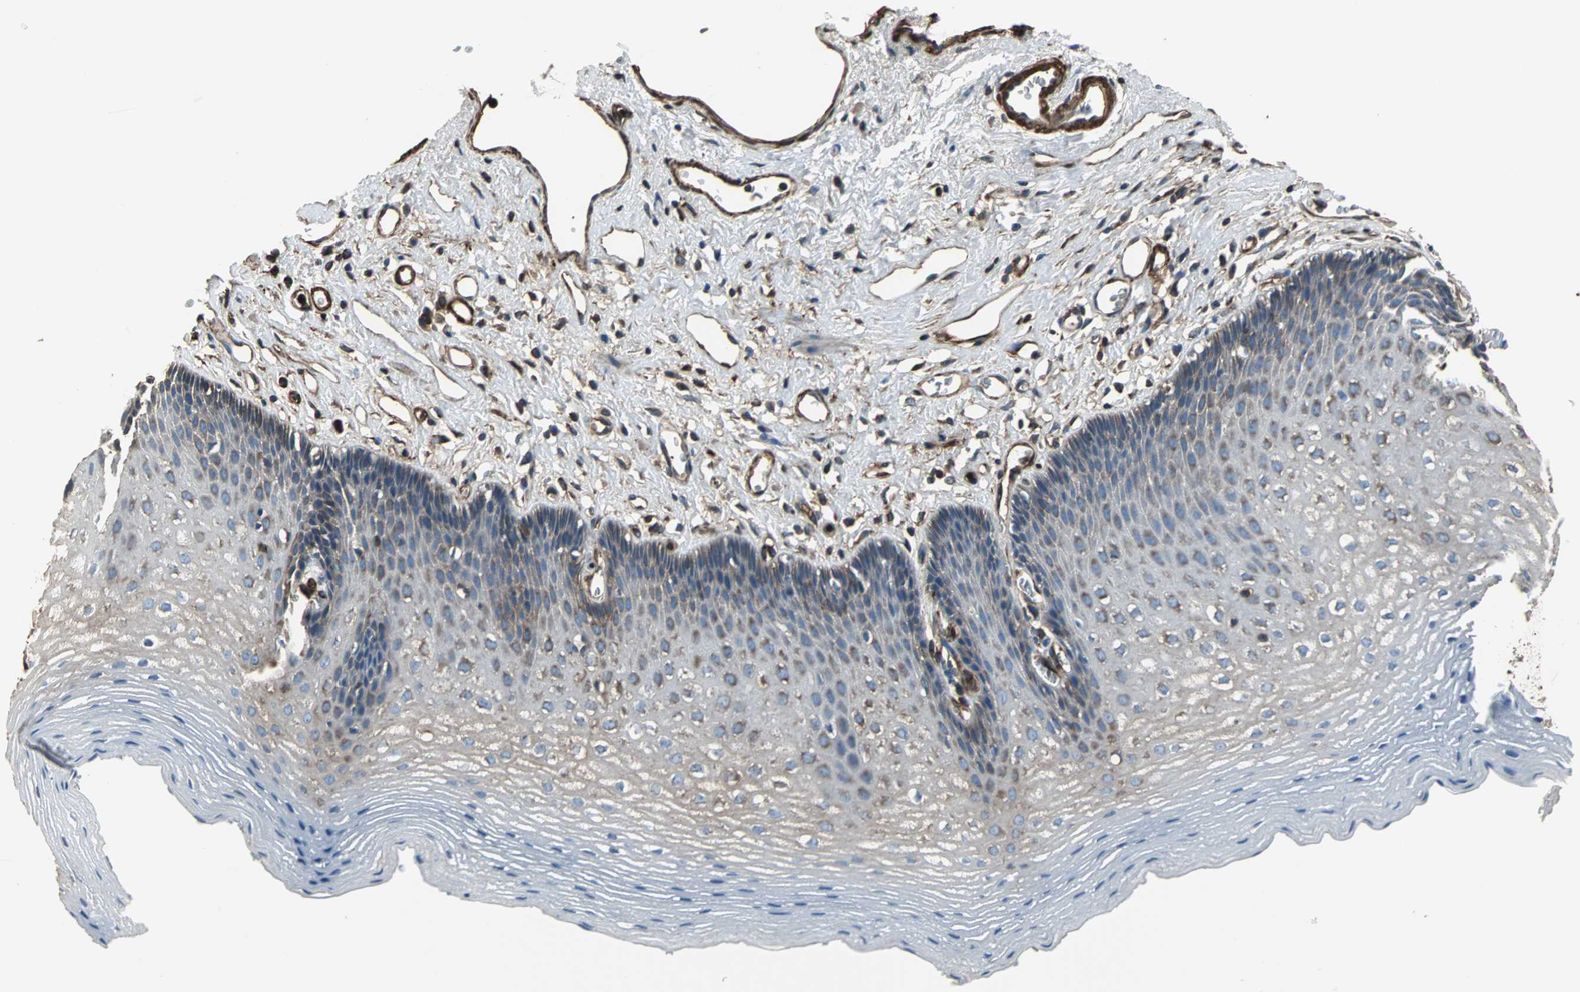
{"staining": {"intensity": "moderate", "quantity": "<25%", "location": "cytoplasmic/membranous"}, "tissue": "esophagus", "cell_type": "Squamous epithelial cells", "image_type": "normal", "snomed": [{"axis": "morphology", "description": "Normal tissue, NOS"}, {"axis": "topography", "description": "Esophagus"}], "caption": "Immunohistochemical staining of benign esophagus exhibits moderate cytoplasmic/membranous protein positivity in approximately <25% of squamous epithelial cells. (Stains: DAB (3,3'-diaminobenzidine) in brown, nuclei in blue, Microscopy: brightfield microscopy at high magnification).", "gene": "ACTN1", "patient": {"sex": "female", "age": 70}}